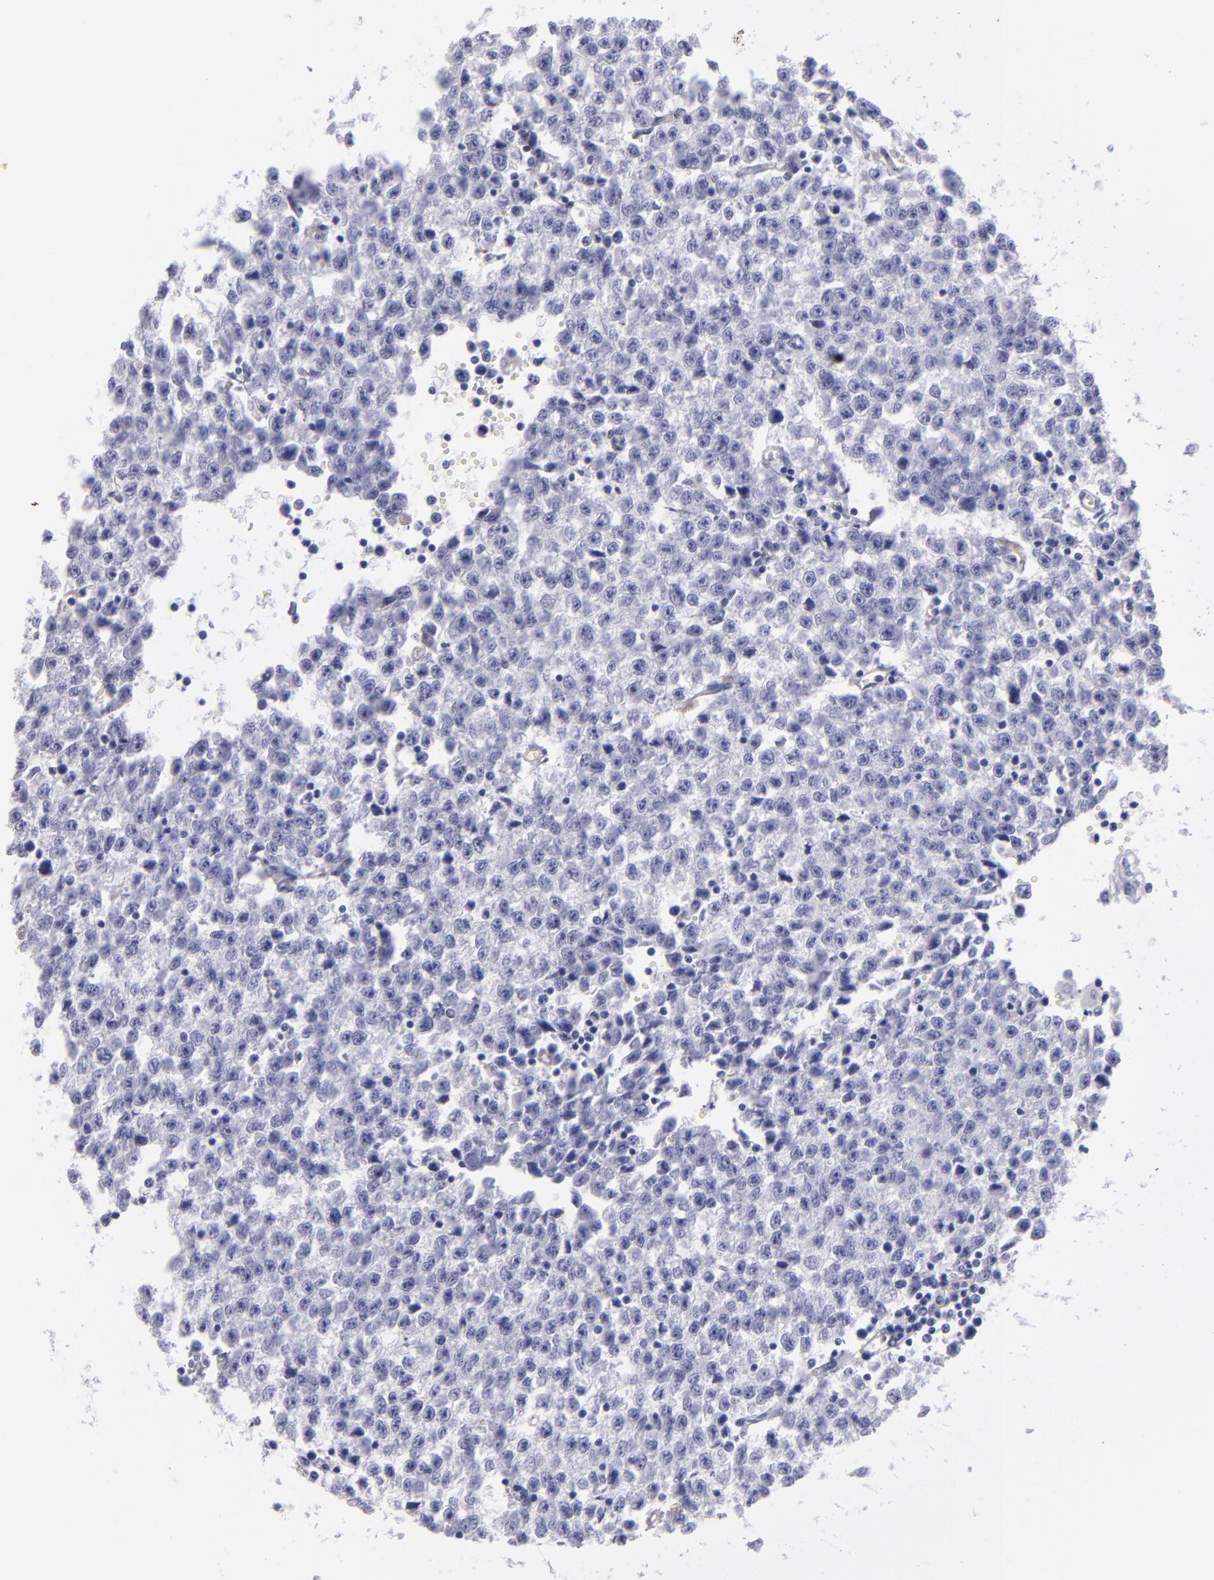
{"staining": {"intensity": "negative", "quantity": "none", "location": "none"}, "tissue": "testis cancer", "cell_type": "Tumor cells", "image_type": "cancer", "snomed": [{"axis": "morphology", "description": "Seminoma, NOS"}, {"axis": "topography", "description": "Testis"}], "caption": "Immunohistochemistry (IHC) of human seminoma (testis) reveals no positivity in tumor cells.", "gene": "TG", "patient": {"sex": "male", "age": 35}}